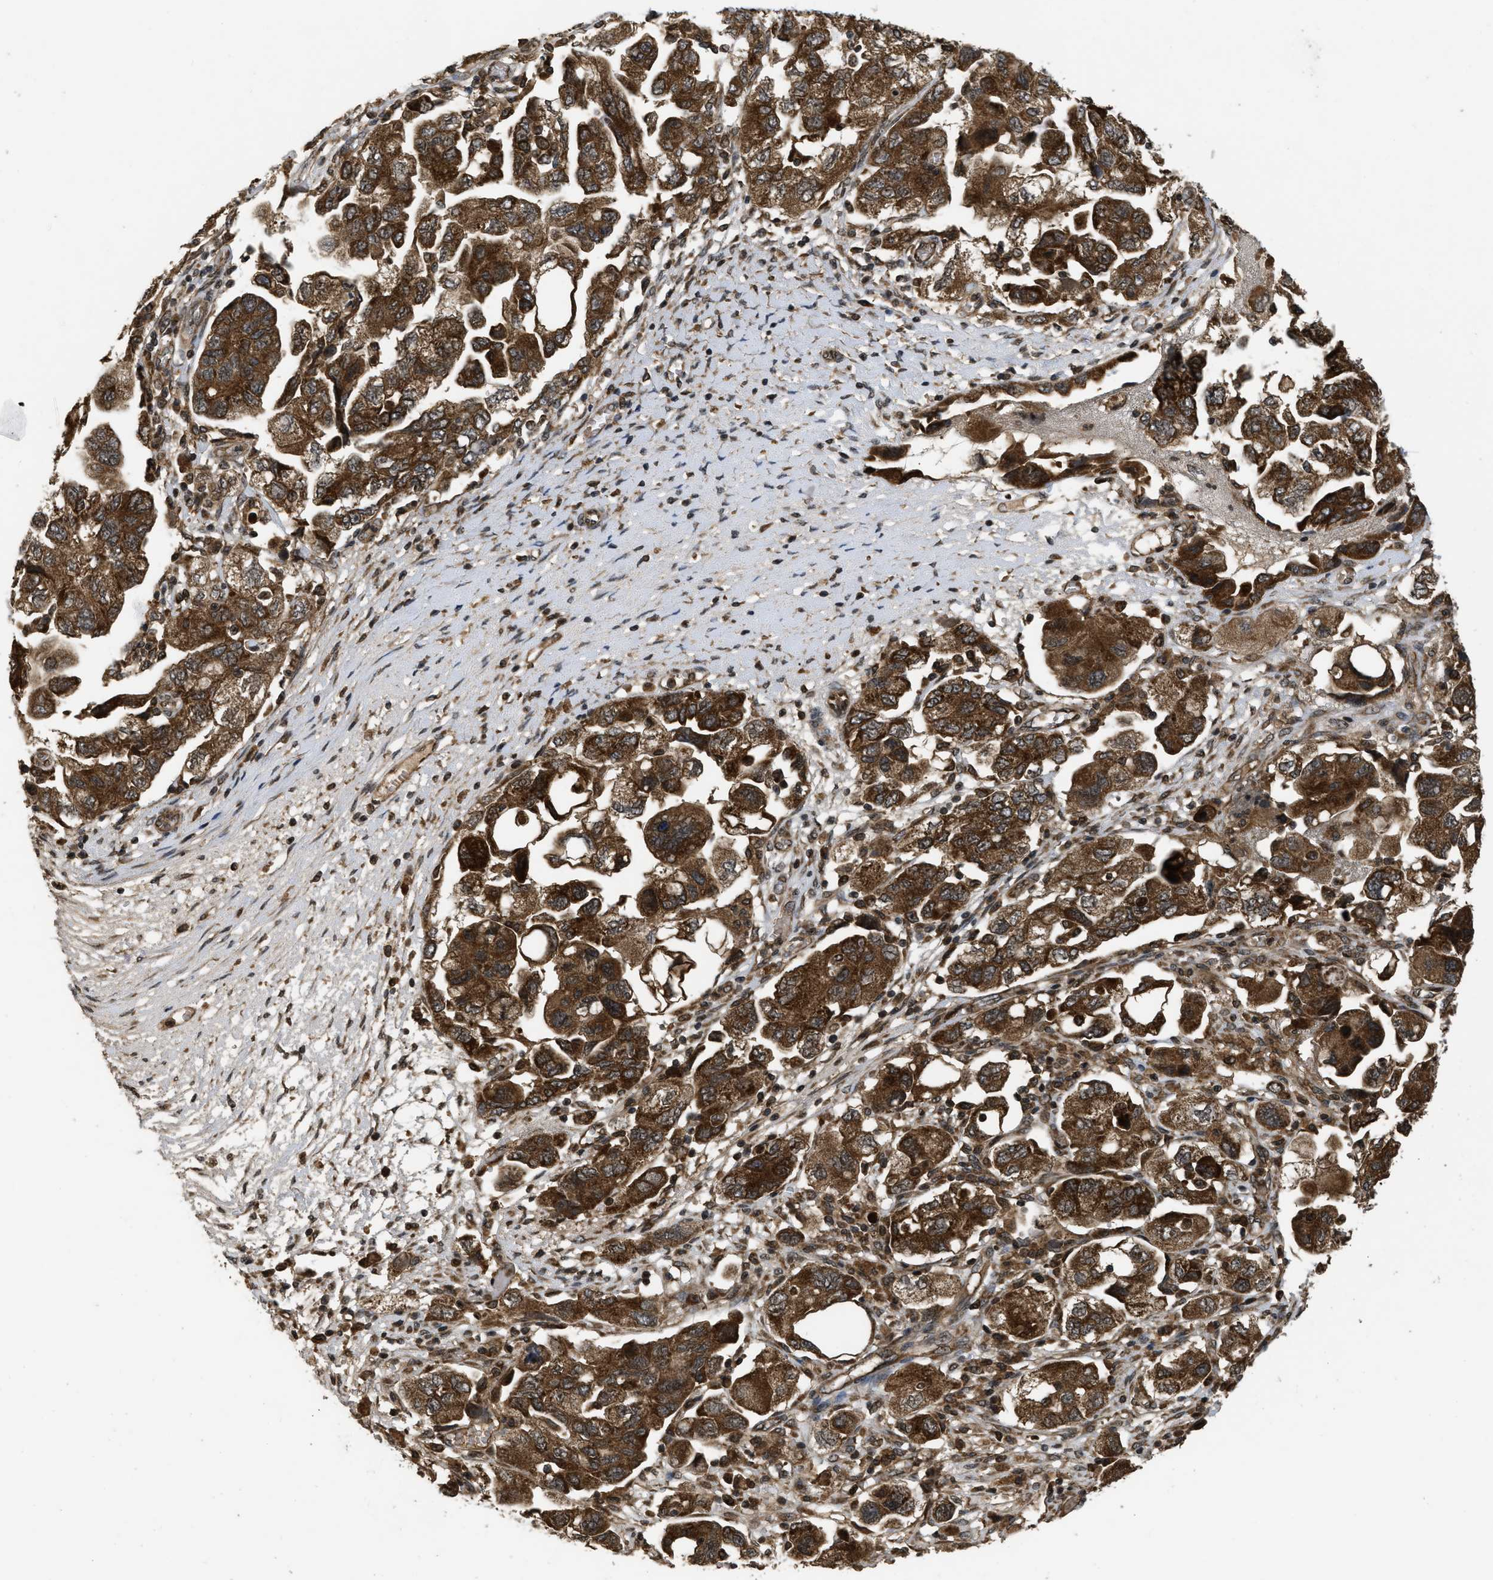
{"staining": {"intensity": "moderate", "quantity": ">75%", "location": "cytoplasmic/membranous"}, "tissue": "ovarian cancer", "cell_type": "Tumor cells", "image_type": "cancer", "snomed": [{"axis": "morphology", "description": "Carcinoma, NOS"}, {"axis": "morphology", "description": "Cystadenocarcinoma, serous, NOS"}, {"axis": "topography", "description": "Ovary"}], "caption": "About >75% of tumor cells in human ovarian serous cystadenocarcinoma exhibit moderate cytoplasmic/membranous protein staining as visualized by brown immunohistochemical staining.", "gene": "SPTLC1", "patient": {"sex": "female", "age": 69}}